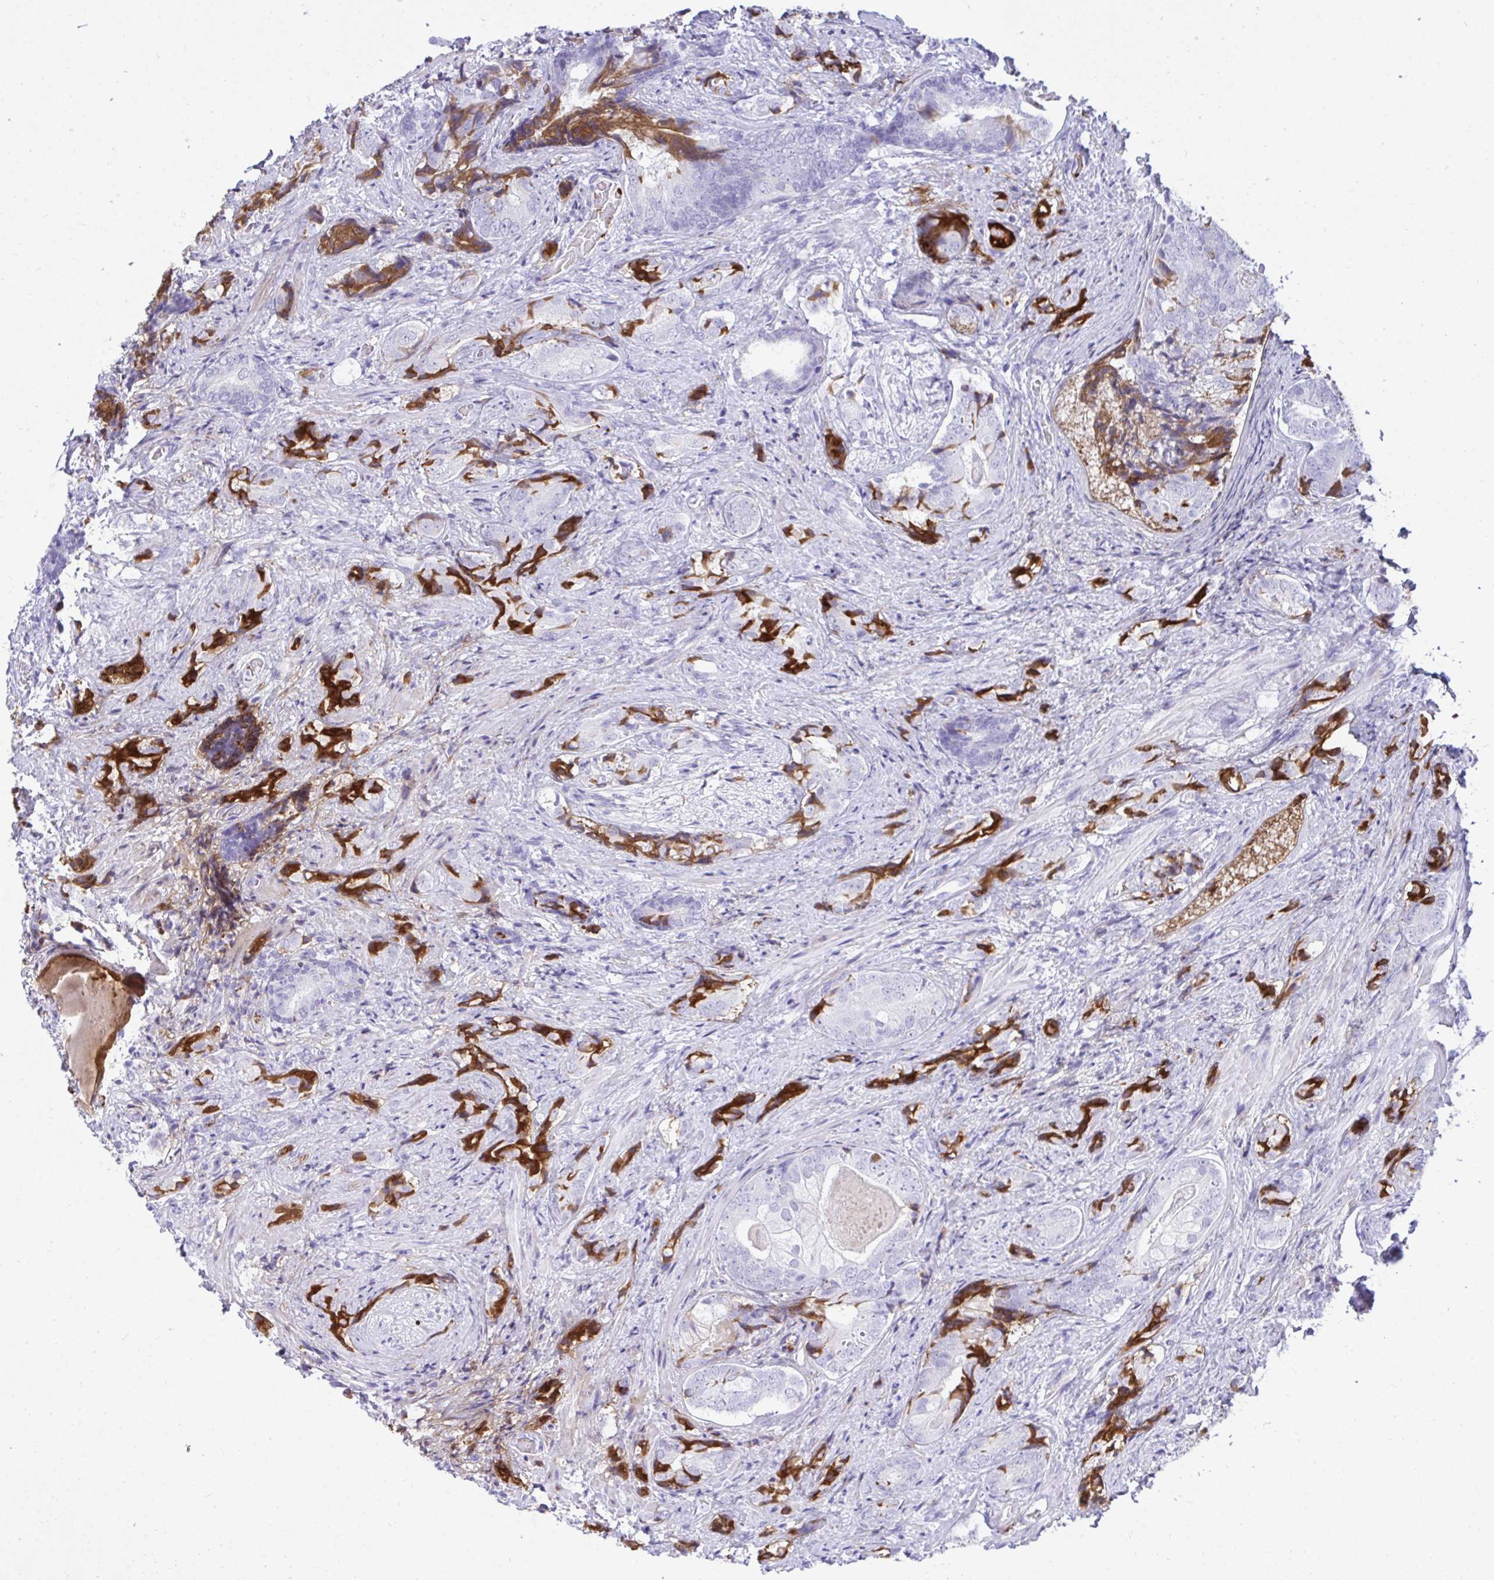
{"staining": {"intensity": "negative", "quantity": "none", "location": "none"}, "tissue": "prostate cancer", "cell_type": "Tumor cells", "image_type": "cancer", "snomed": [{"axis": "morphology", "description": "Adenocarcinoma, High grade"}, {"axis": "topography", "description": "Prostate"}], "caption": "The immunohistochemistry (IHC) image has no significant expression in tumor cells of prostate cancer (adenocarcinoma (high-grade)) tissue.", "gene": "F2", "patient": {"sex": "male", "age": 62}}